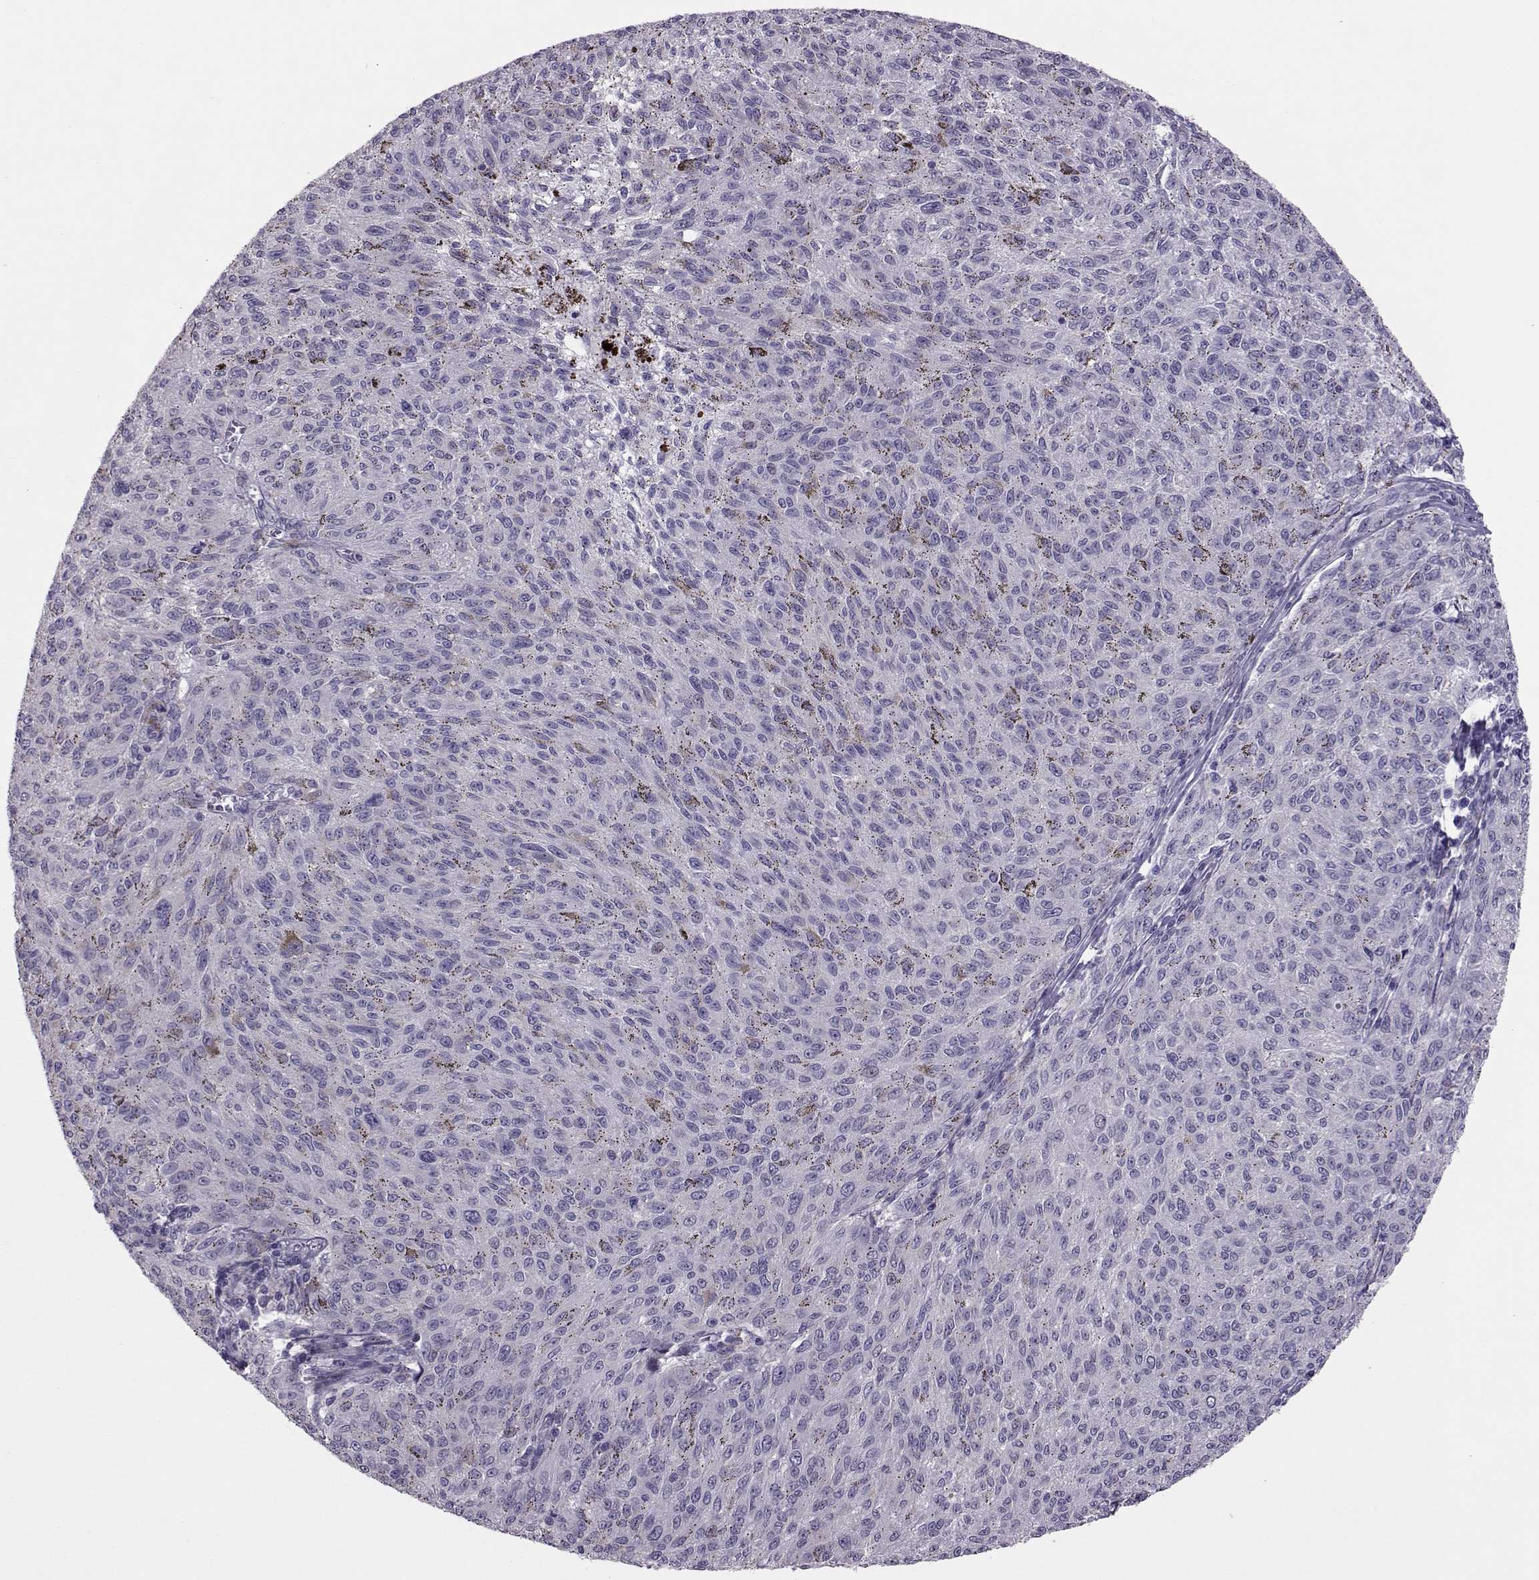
{"staining": {"intensity": "negative", "quantity": "none", "location": "none"}, "tissue": "melanoma", "cell_type": "Tumor cells", "image_type": "cancer", "snomed": [{"axis": "morphology", "description": "Malignant melanoma, NOS"}, {"axis": "topography", "description": "Skin"}], "caption": "Protein analysis of malignant melanoma demonstrates no significant staining in tumor cells.", "gene": "ASRGL1", "patient": {"sex": "female", "age": 72}}